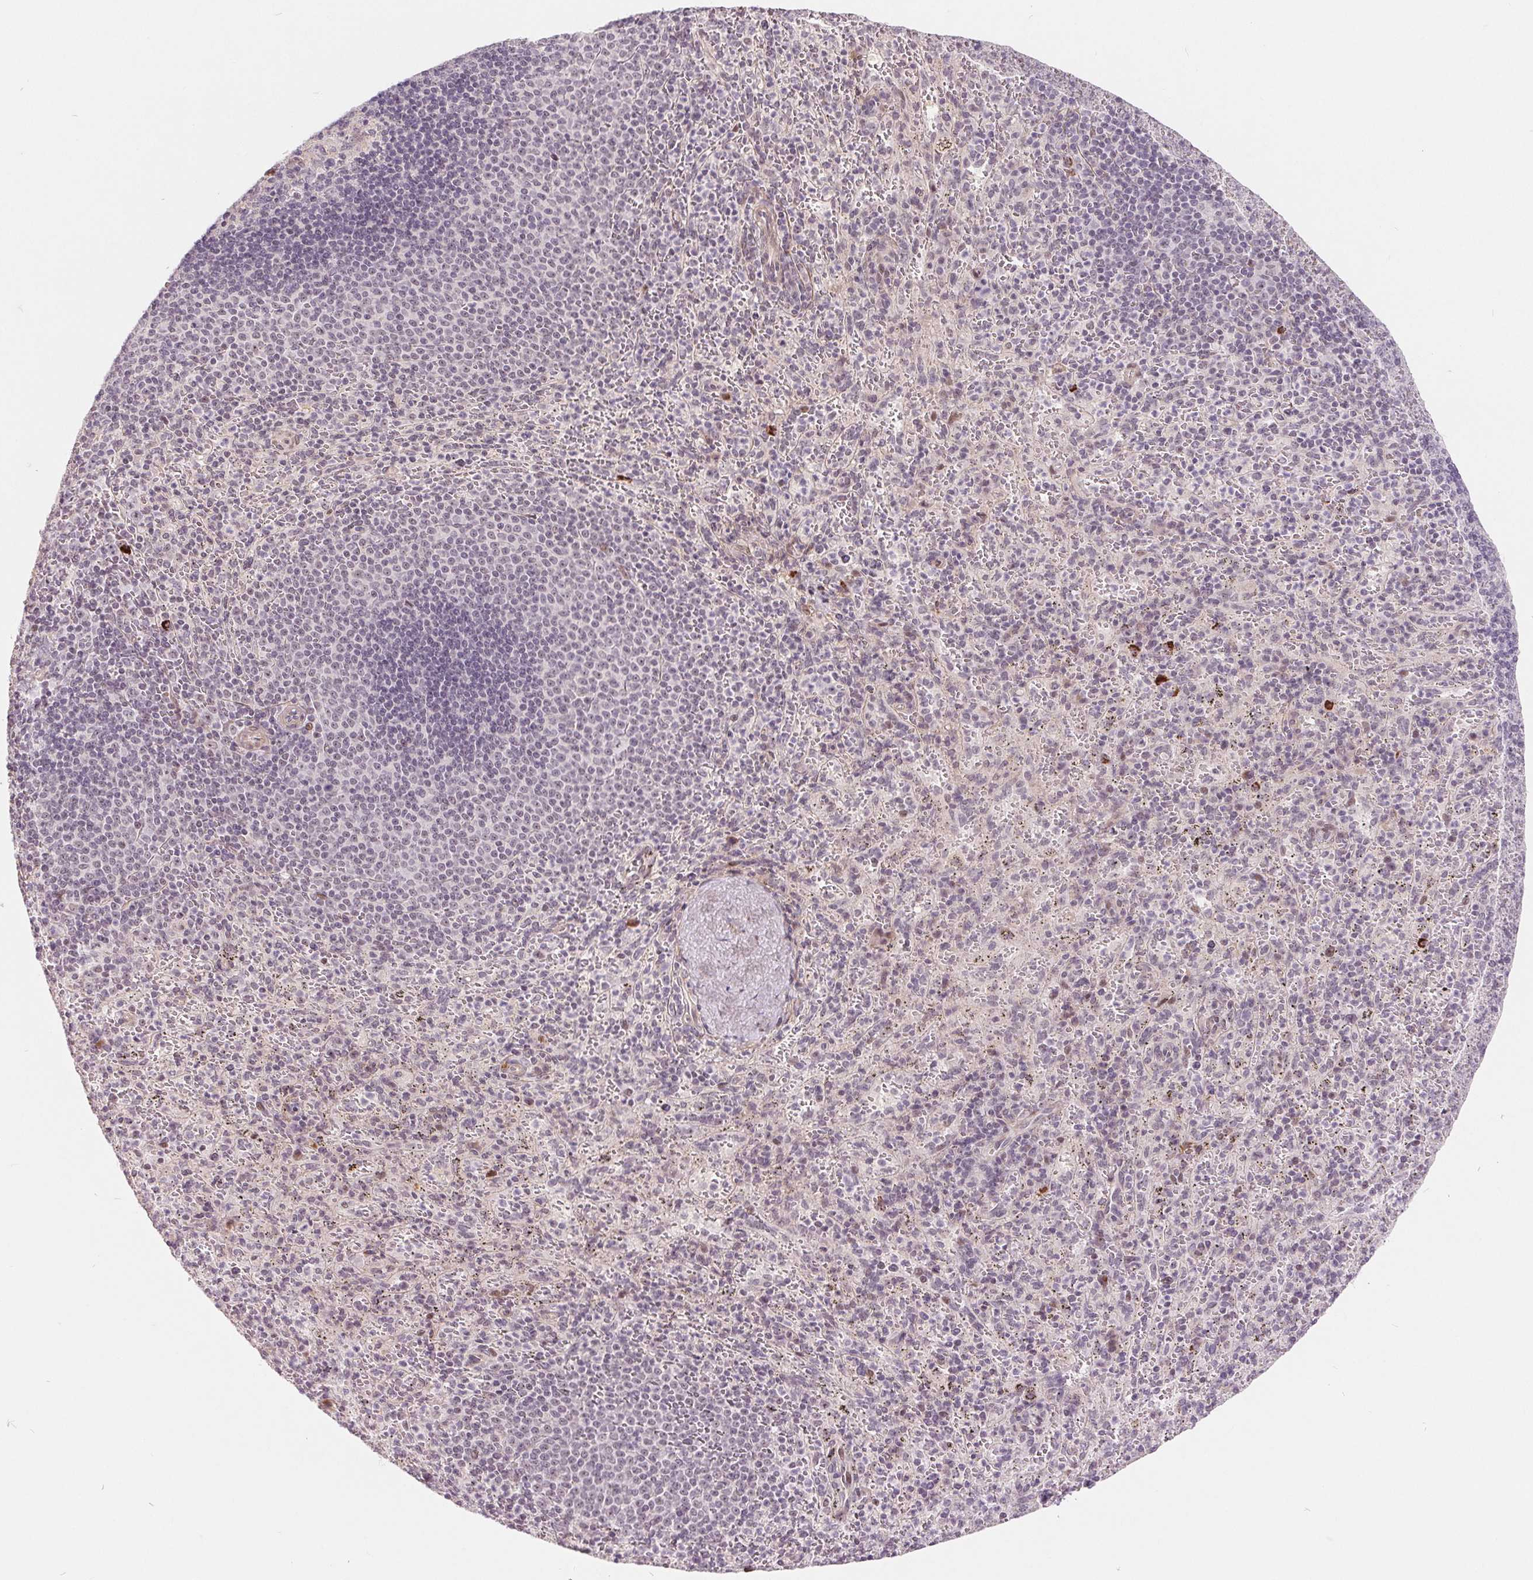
{"staining": {"intensity": "weak", "quantity": "<25%", "location": "nuclear"}, "tissue": "spleen", "cell_type": "Cells in red pulp", "image_type": "normal", "snomed": [{"axis": "morphology", "description": "Normal tissue, NOS"}, {"axis": "topography", "description": "Spleen"}], "caption": "Cells in red pulp show no significant positivity in benign spleen. (Immunohistochemistry, brightfield microscopy, high magnification).", "gene": "NRG2", "patient": {"sex": "male", "age": 57}}